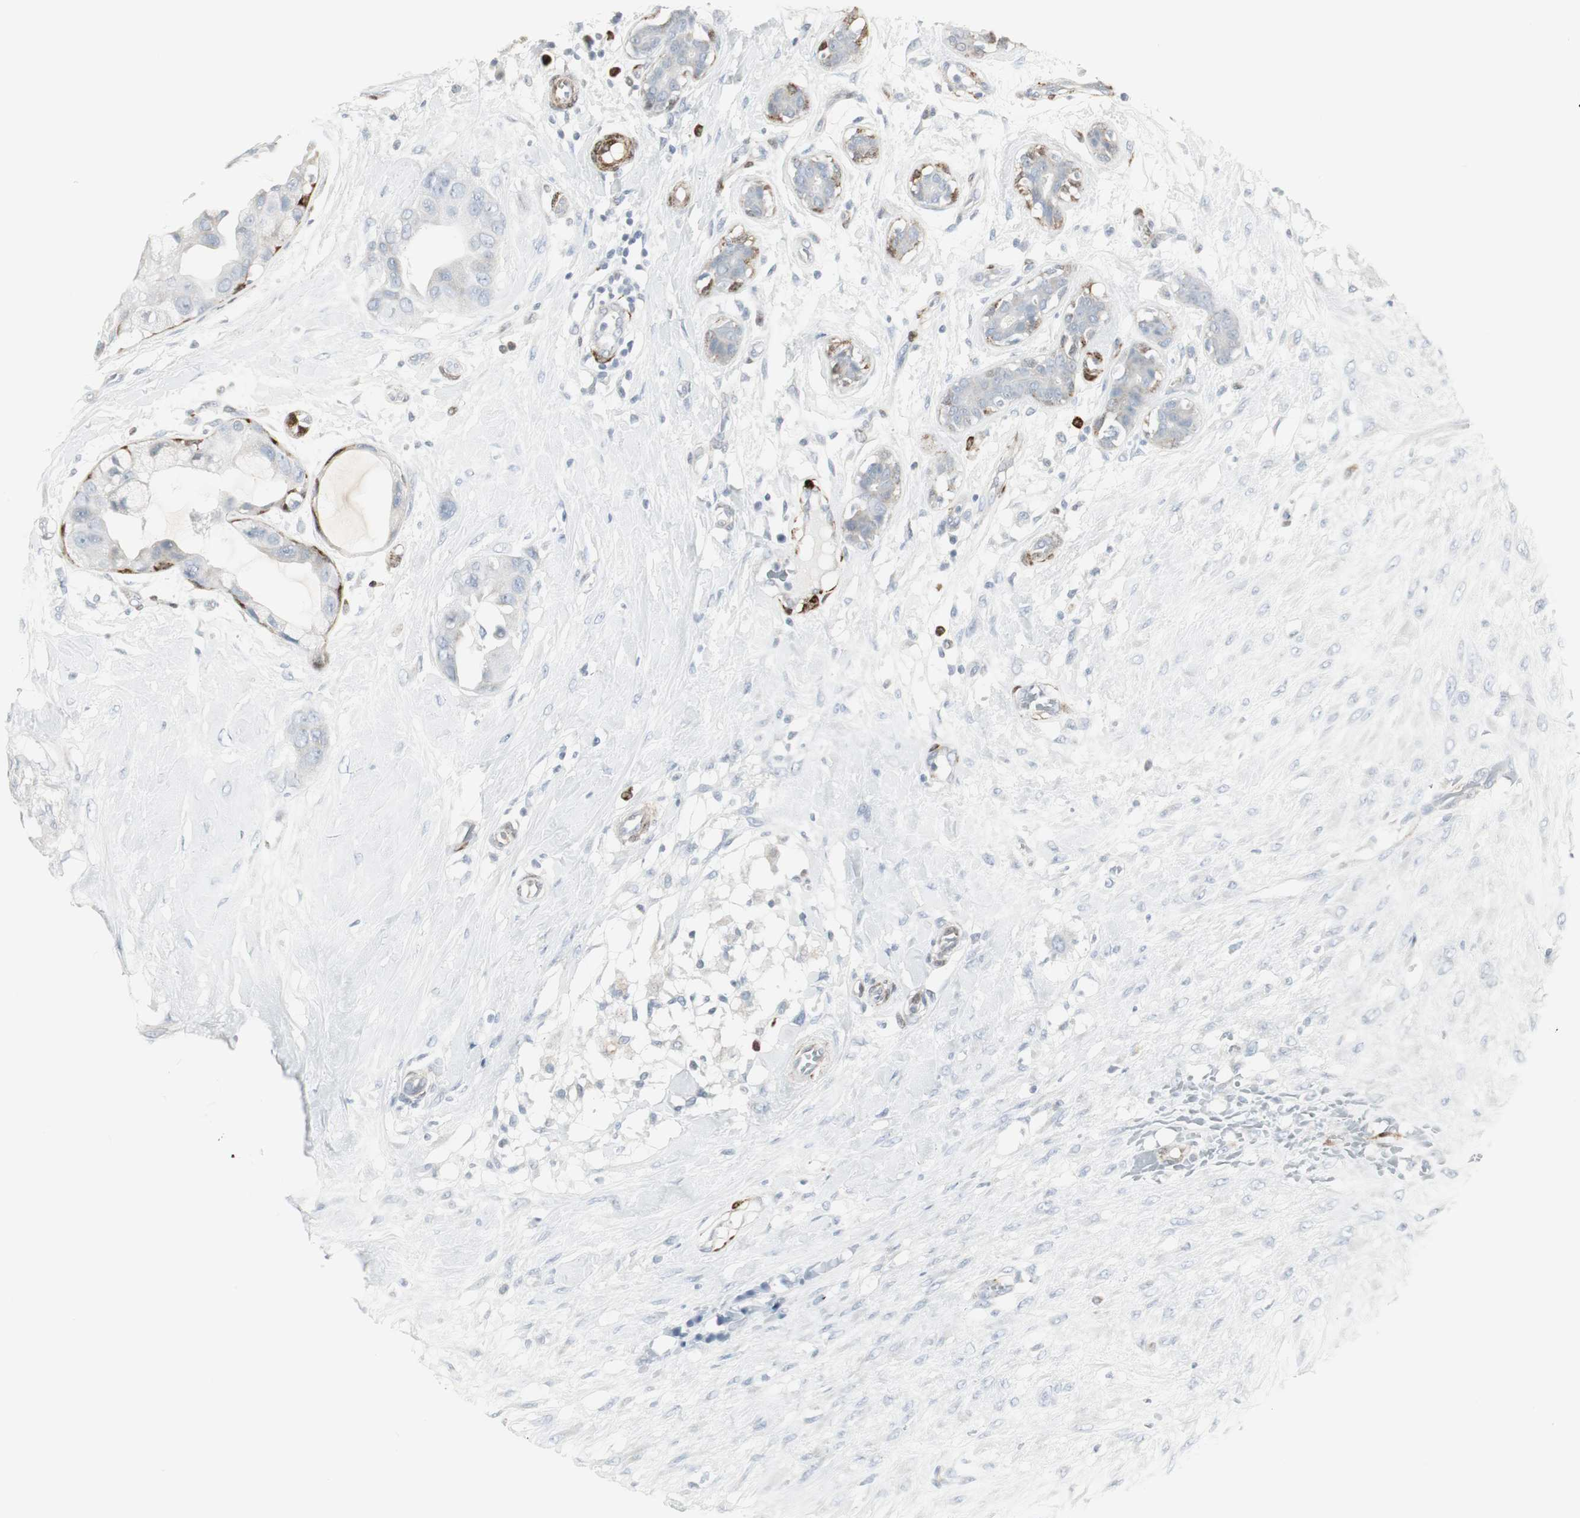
{"staining": {"intensity": "negative", "quantity": "none", "location": "none"}, "tissue": "breast cancer", "cell_type": "Tumor cells", "image_type": "cancer", "snomed": [{"axis": "morphology", "description": "Duct carcinoma"}, {"axis": "topography", "description": "Breast"}], "caption": "Tumor cells show no significant protein expression in breast cancer (intraductal carcinoma).", "gene": "PPP1R14A", "patient": {"sex": "female", "age": 40}}